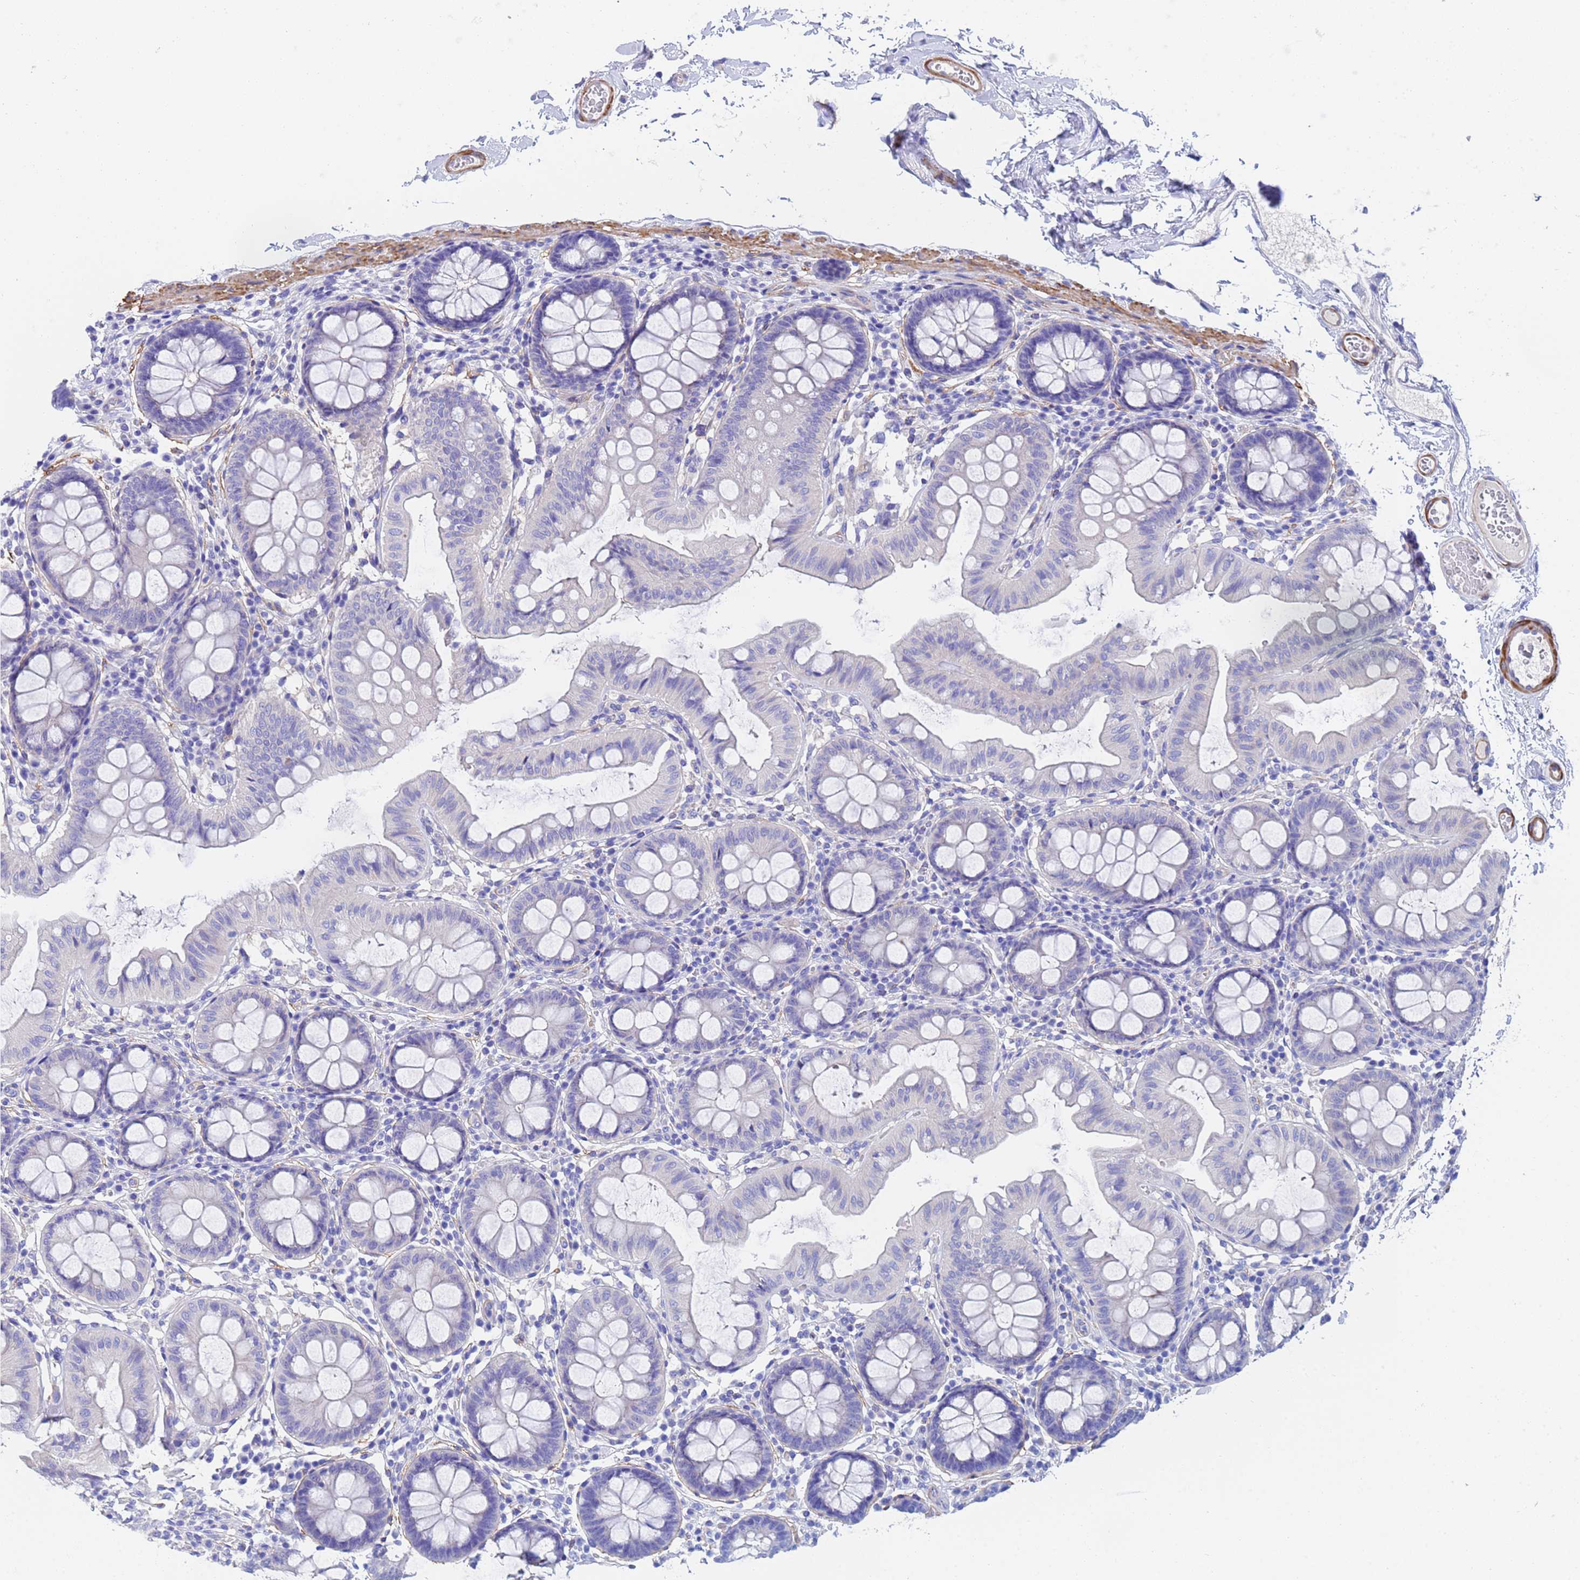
{"staining": {"intensity": "moderate", "quantity": ">75%", "location": "cytoplasmic/membranous"}, "tissue": "colon", "cell_type": "Endothelial cells", "image_type": "normal", "snomed": [{"axis": "morphology", "description": "Normal tissue, NOS"}, {"axis": "topography", "description": "Colon"}], "caption": "The micrograph displays a brown stain indicating the presence of a protein in the cytoplasmic/membranous of endothelial cells in colon. The protein of interest is stained brown, and the nuclei are stained in blue (DAB (3,3'-diaminobenzidine) IHC with brightfield microscopy, high magnification).", "gene": "CST1", "patient": {"sex": "male", "age": 84}}